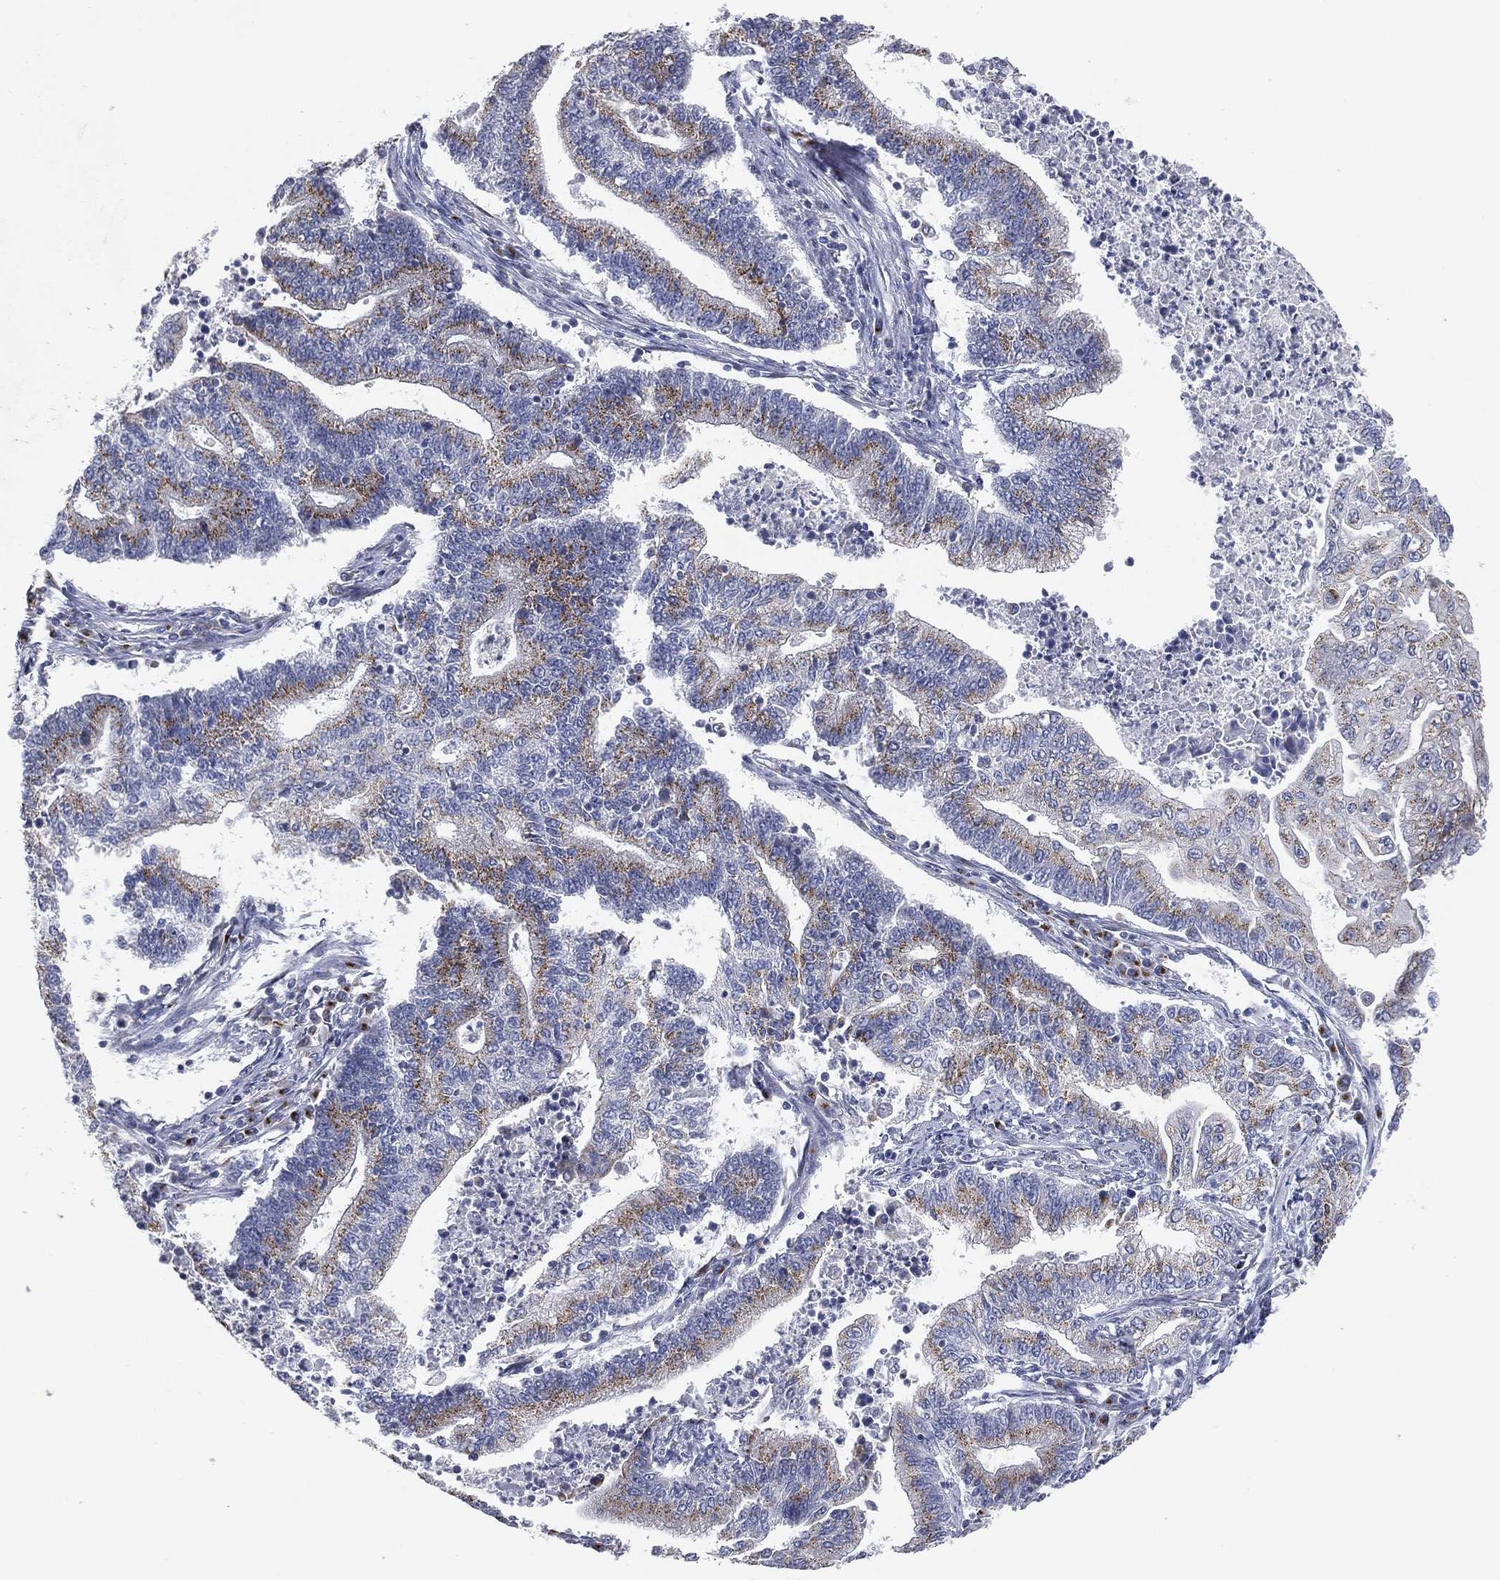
{"staining": {"intensity": "moderate", "quantity": ">75%", "location": "cytoplasmic/membranous"}, "tissue": "endometrial cancer", "cell_type": "Tumor cells", "image_type": "cancer", "snomed": [{"axis": "morphology", "description": "Adenocarcinoma, NOS"}, {"axis": "topography", "description": "Uterus"}, {"axis": "topography", "description": "Endometrium"}], "caption": "Protein expression analysis of endometrial cancer reveals moderate cytoplasmic/membranous expression in about >75% of tumor cells.", "gene": "TICAM1", "patient": {"sex": "female", "age": 54}}